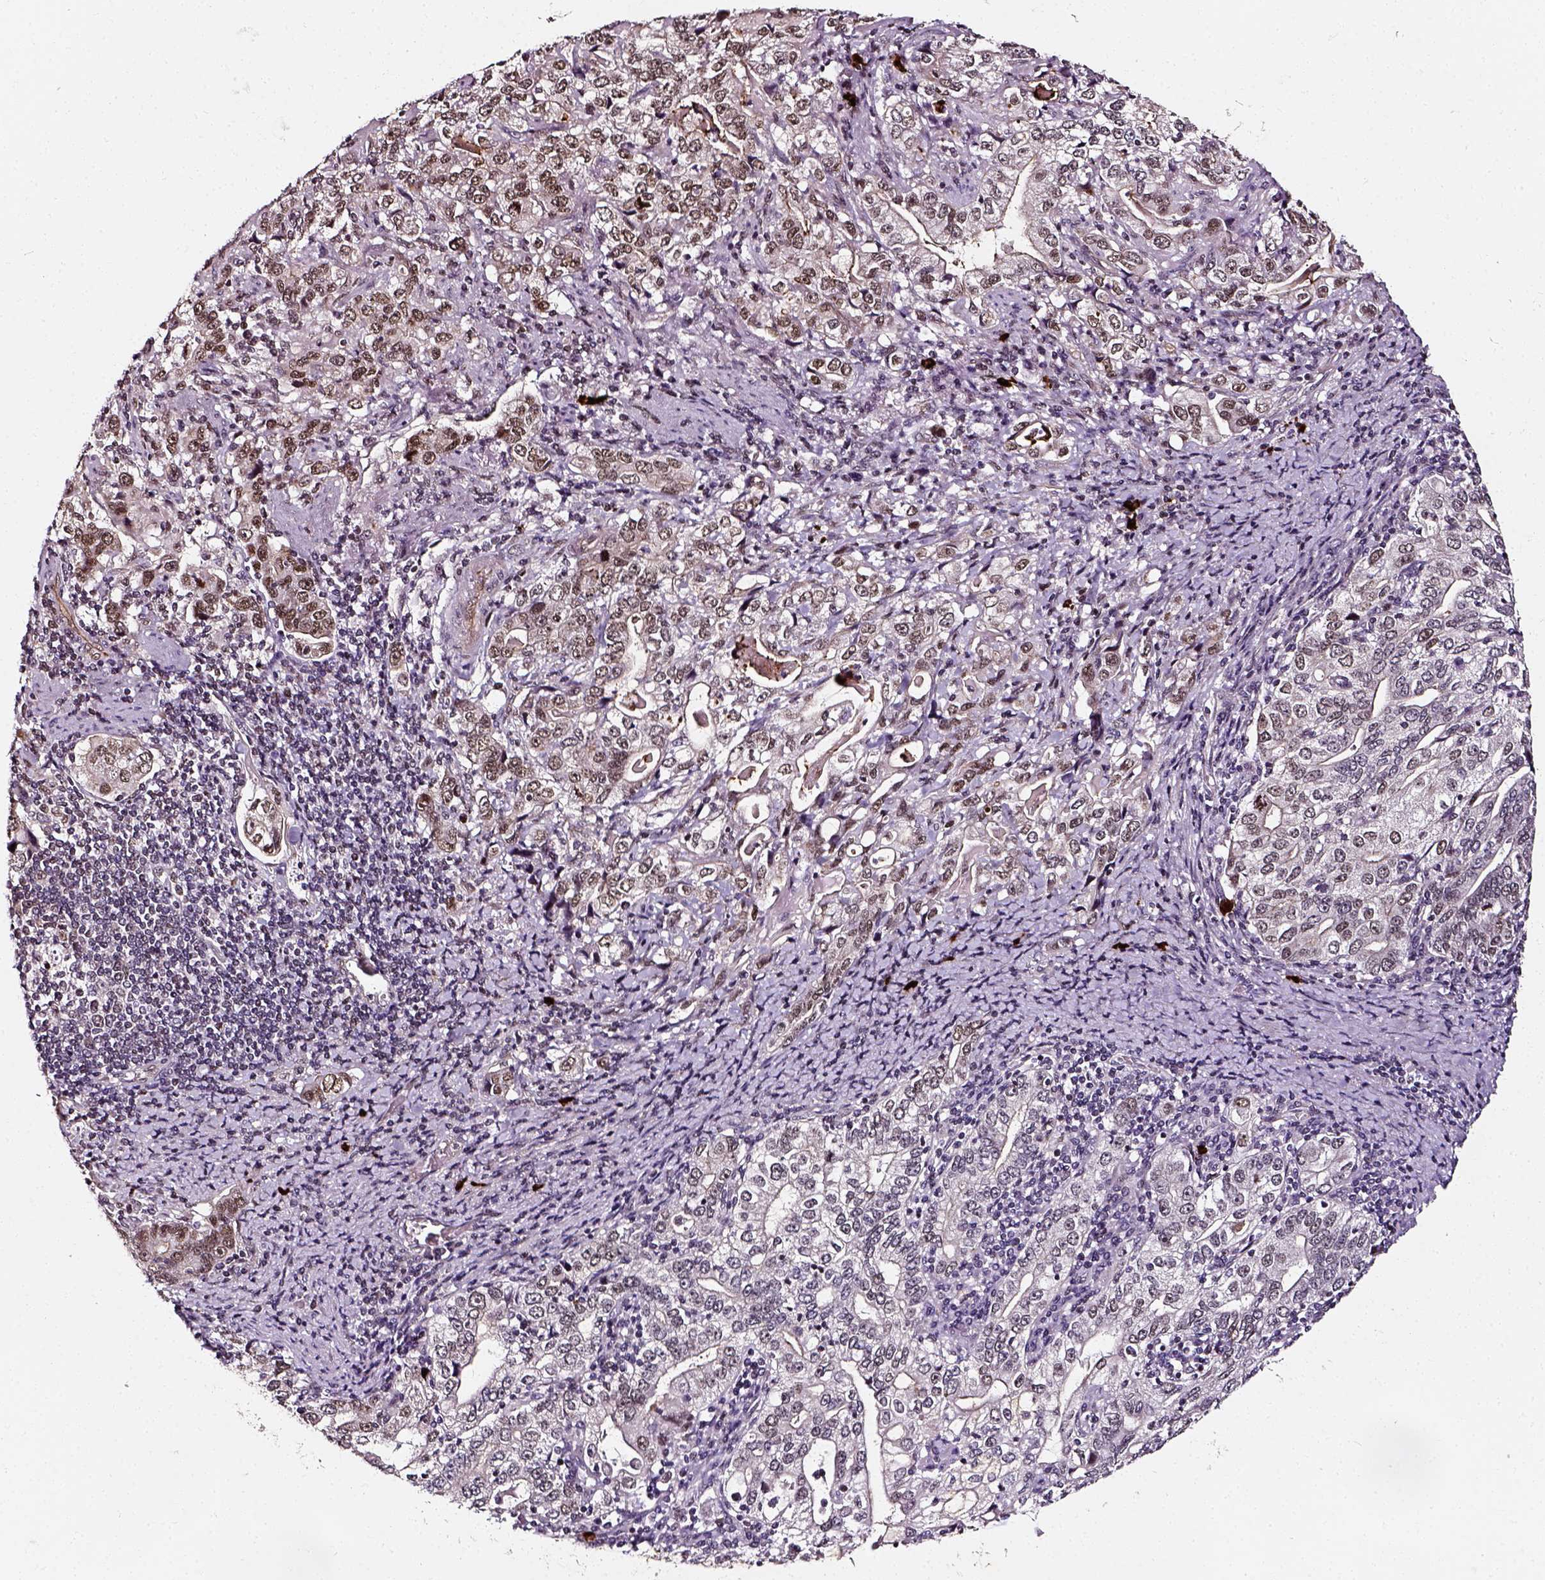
{"staining": {"intensity": "moderate", "quantity": "25%-75%", "location": "nuclear"}, "tissue": "stomach cancer", "cell_type": "Tumor cells", "image_type": "cancer", "snomed": [{"axis": "morphology", "description": "Adenocarcinoma, NOS"}, {"axis": "topography", "description": "Stomach, lower"}], "caption": "Protein expression analysis of human adenocarcinoma (stomach) reveals moderate nuclear staining in approximately 25%-75% of tumor cells.", "gene": "NACC1", "patient": {"sex": "female", "age": 72}}